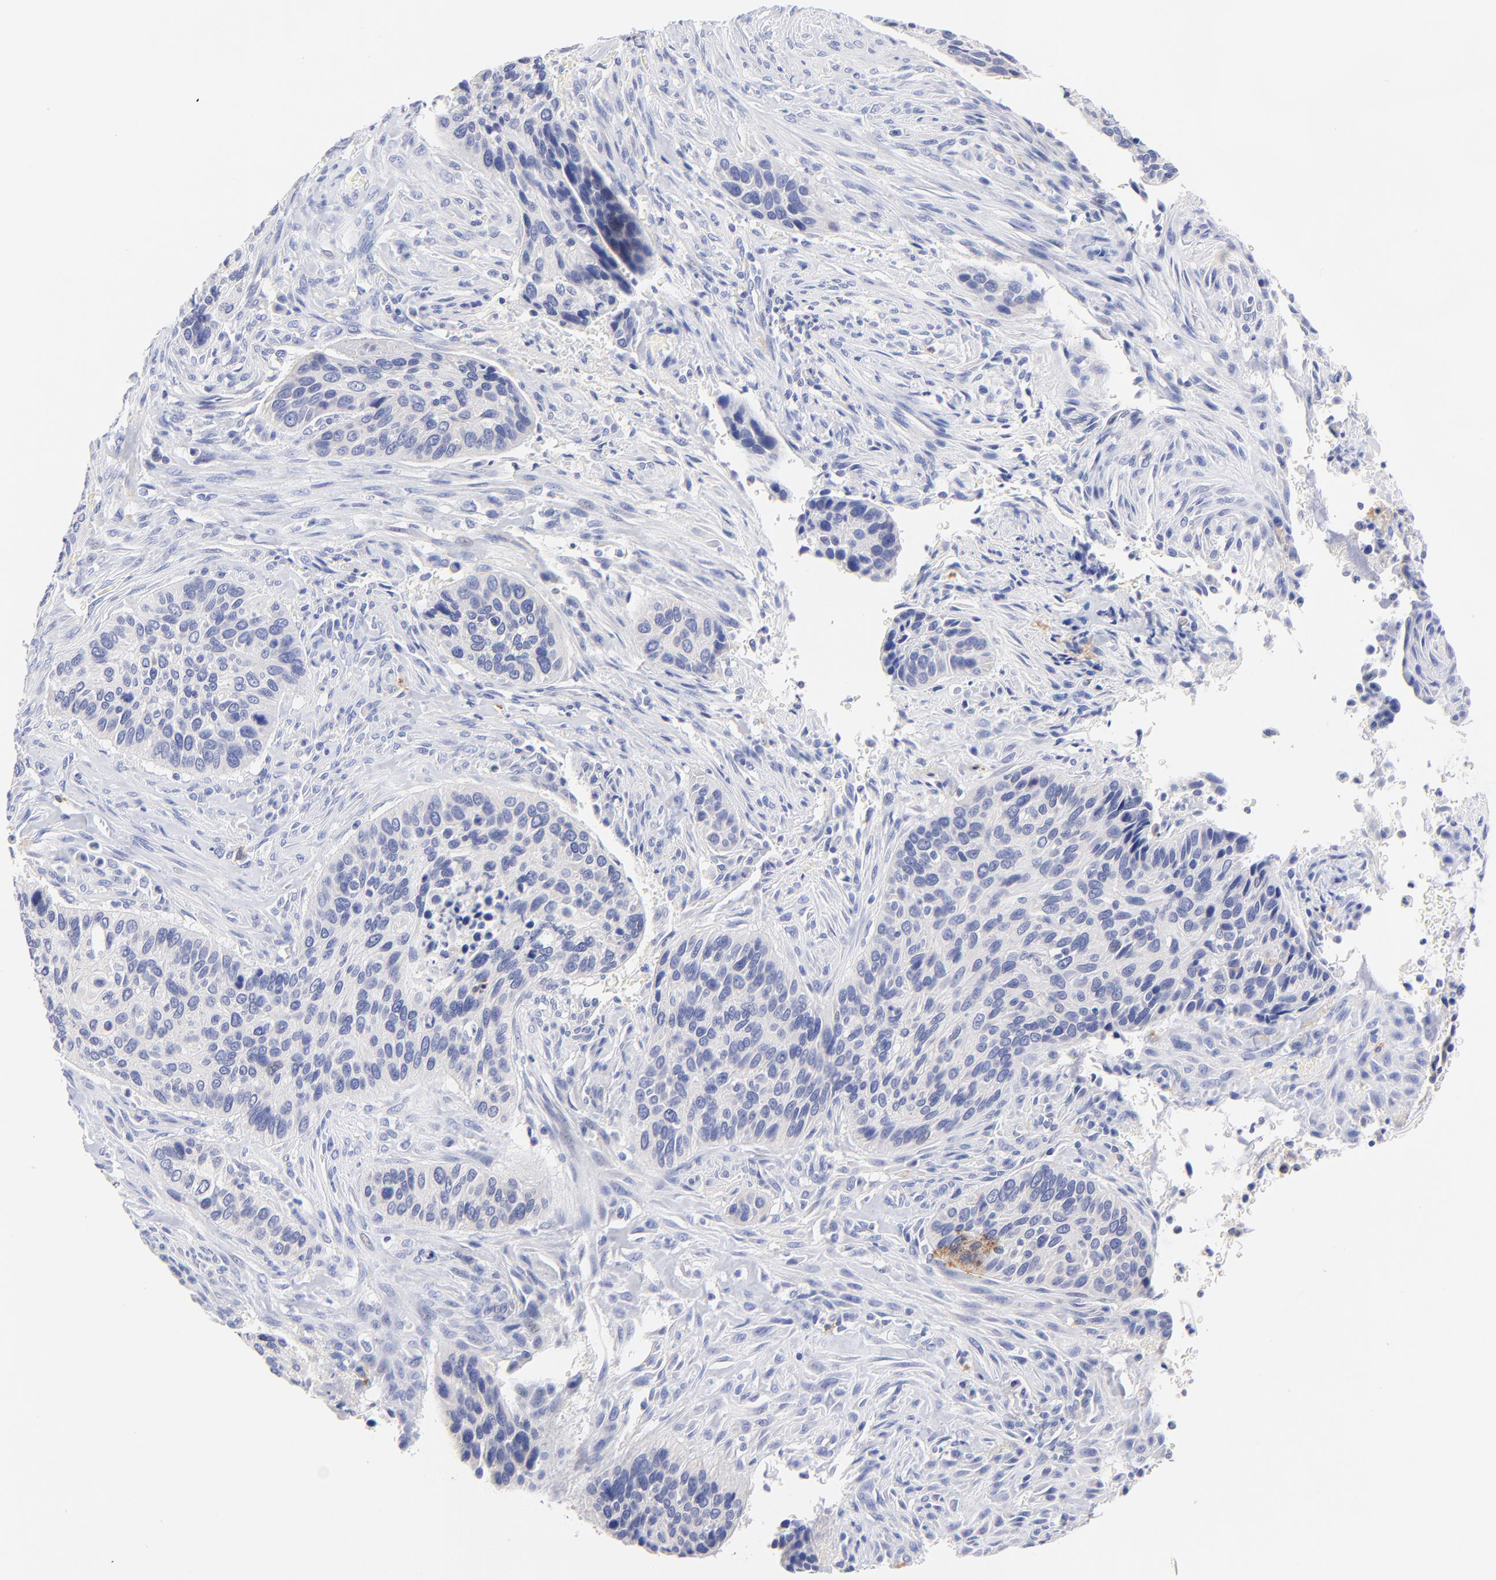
{"staining": {"intensity": "negative", "quantity": "none", "location": "none"}, "tissue": "cervical cancer", "cell_type": "Tumor cells", "image_type": "cancer", "snomed": [{"axis": "morphology", "description": "Adenocarcinoma, NOS"}, {"axis": "topography", "description": "Cervix"}], "caption": "Protein analysis of cervical adenocarcinoma displays no significant expression in tumor cells.", "gene": "EBP", "patient": {"sex": "female", "age": 29}}